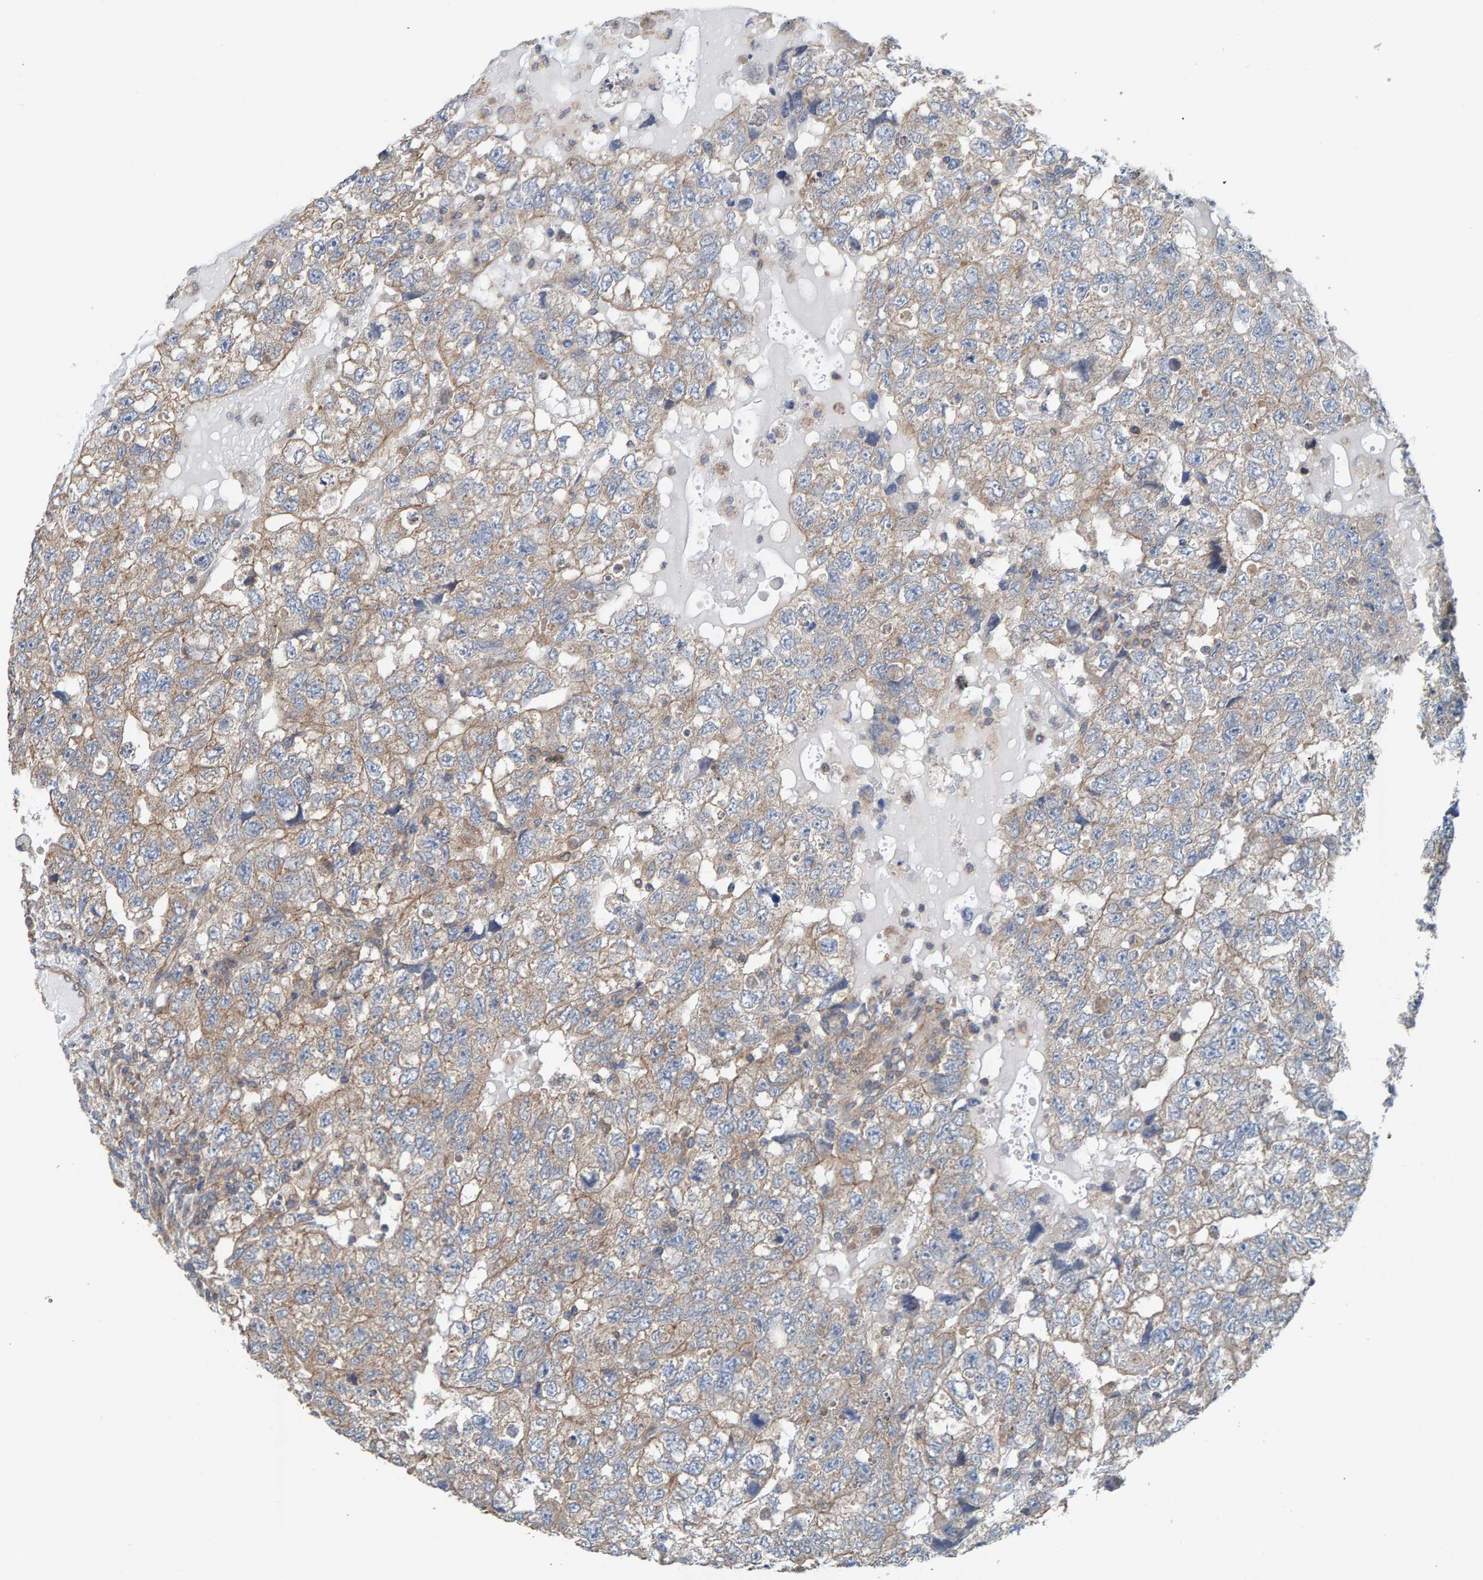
{"staining": {"intensity": "weak", "quantity": "25%-75%", "location": "cytoplasmic/membranous"}, "tissue": "testis cancer", "cell_type": "Tumor cells", "image_type": "cancer", "snomed": [{"axis": "morphology", "description": "Carcinoma, Embryonal, NOS"}, {"axis": "topography", "description": "Testis"}], "caption": "Human embryonal carcinoma (testis) stained for a protein (brown) demonstrates weak cytoplasmic/membranous positive staining in about 25%-75% of tumor cells.", "gene": "UBAP1", "patient": {"sex": "male", "age": 36}}